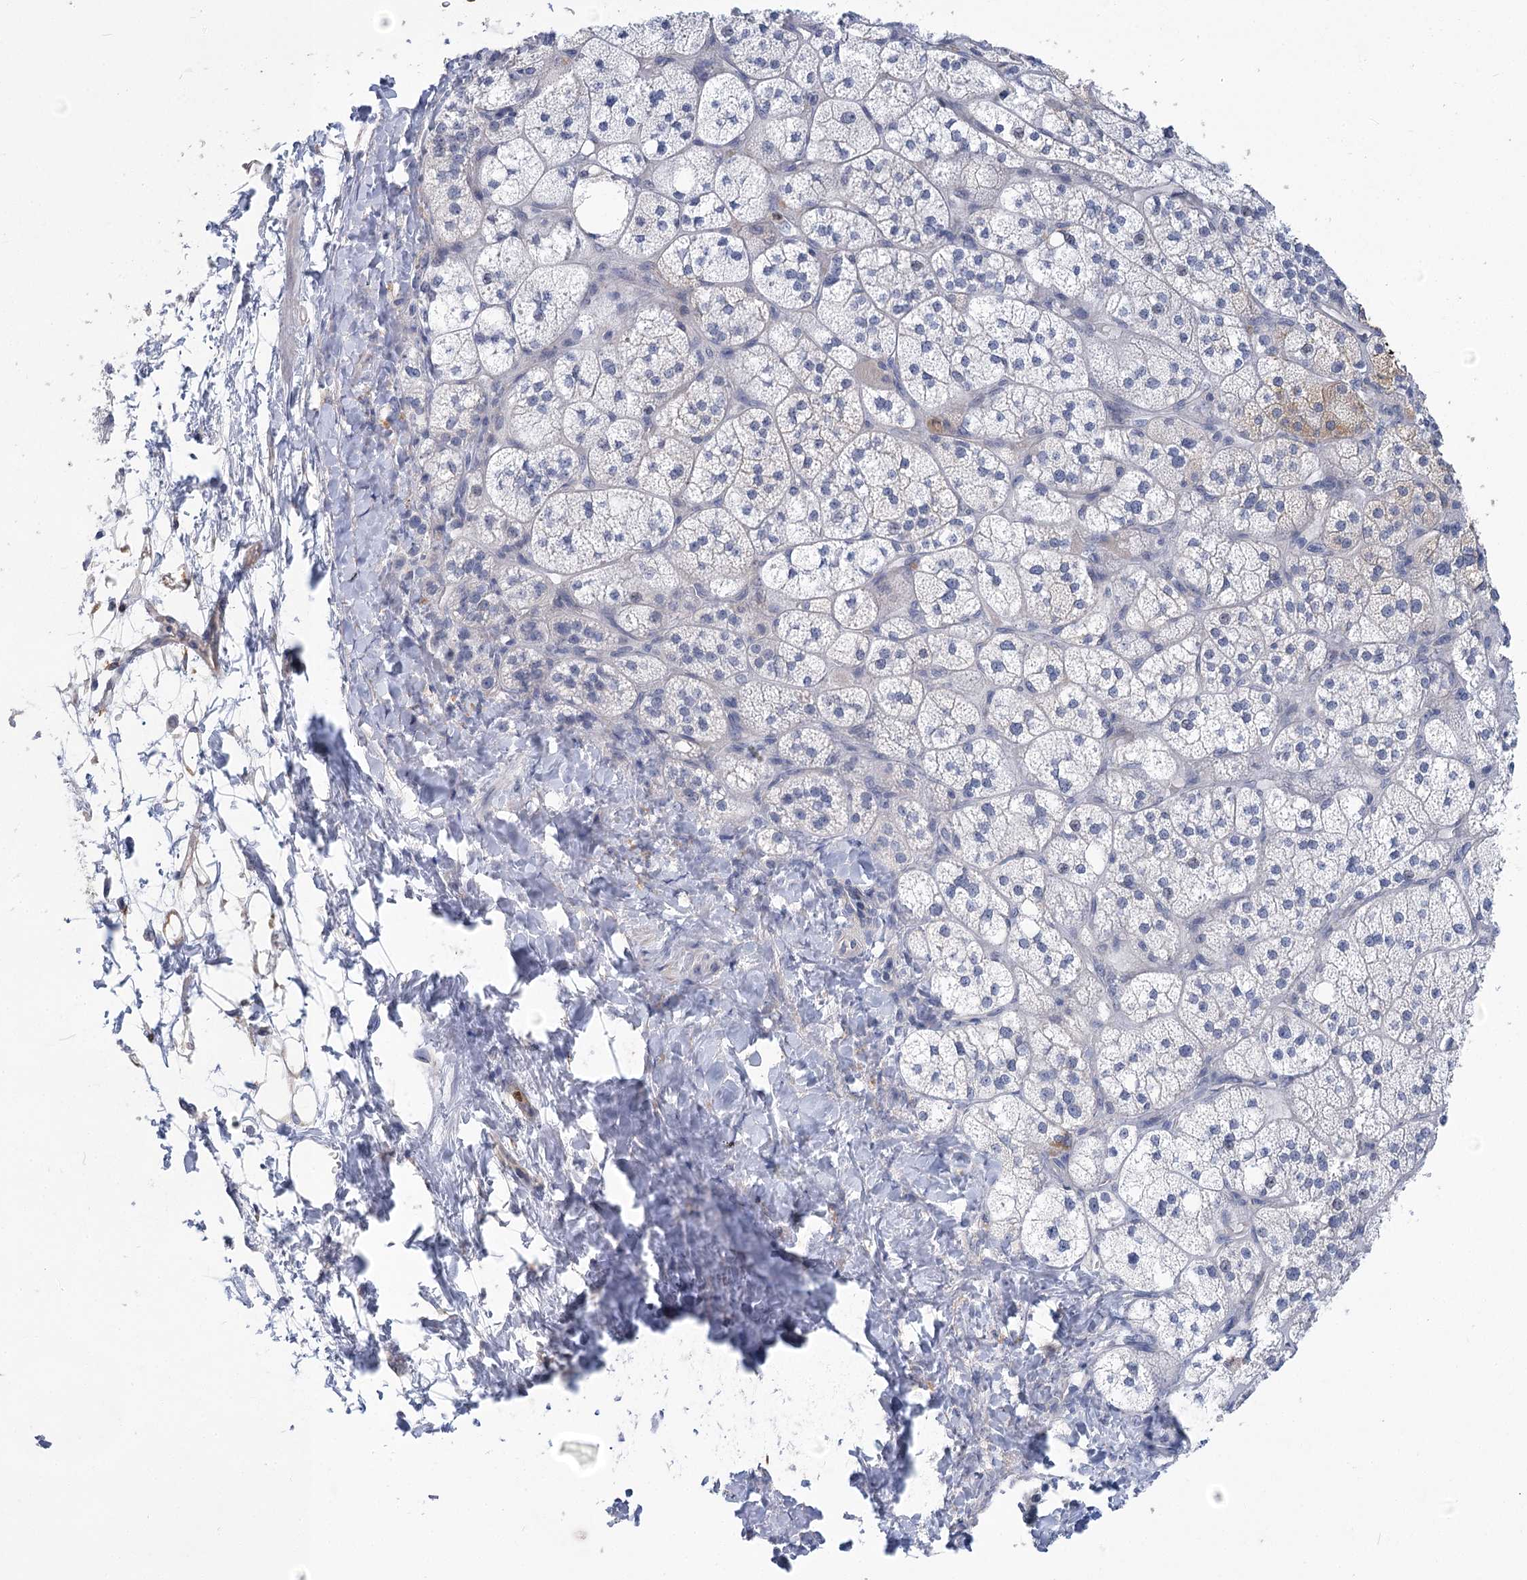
{"staining": {"intensity": "weak", "quantity": "<25%", "location": "cytoplasmic/membranous"}, "tissue": "adrenal gland", "cell_type": "Glandular cells", "image_type": "normal", "snomed": [{"axis": "morphology", "description": "Normal tissue, NOS"}, {"axis": "topography", "description": "Adrenal gland"}], "caption": "IHC micrograph of normal adrenal gland stained for a protein (brown), which shows no staining in glandular cells. Brightfield microscopy of immunohistochemistry (IHC) stained with DAB (brown) and hematoxylin (blue), captured at high magnification.", "gene": "THAP6", "patient": {"sex": "male", "age": 61}}